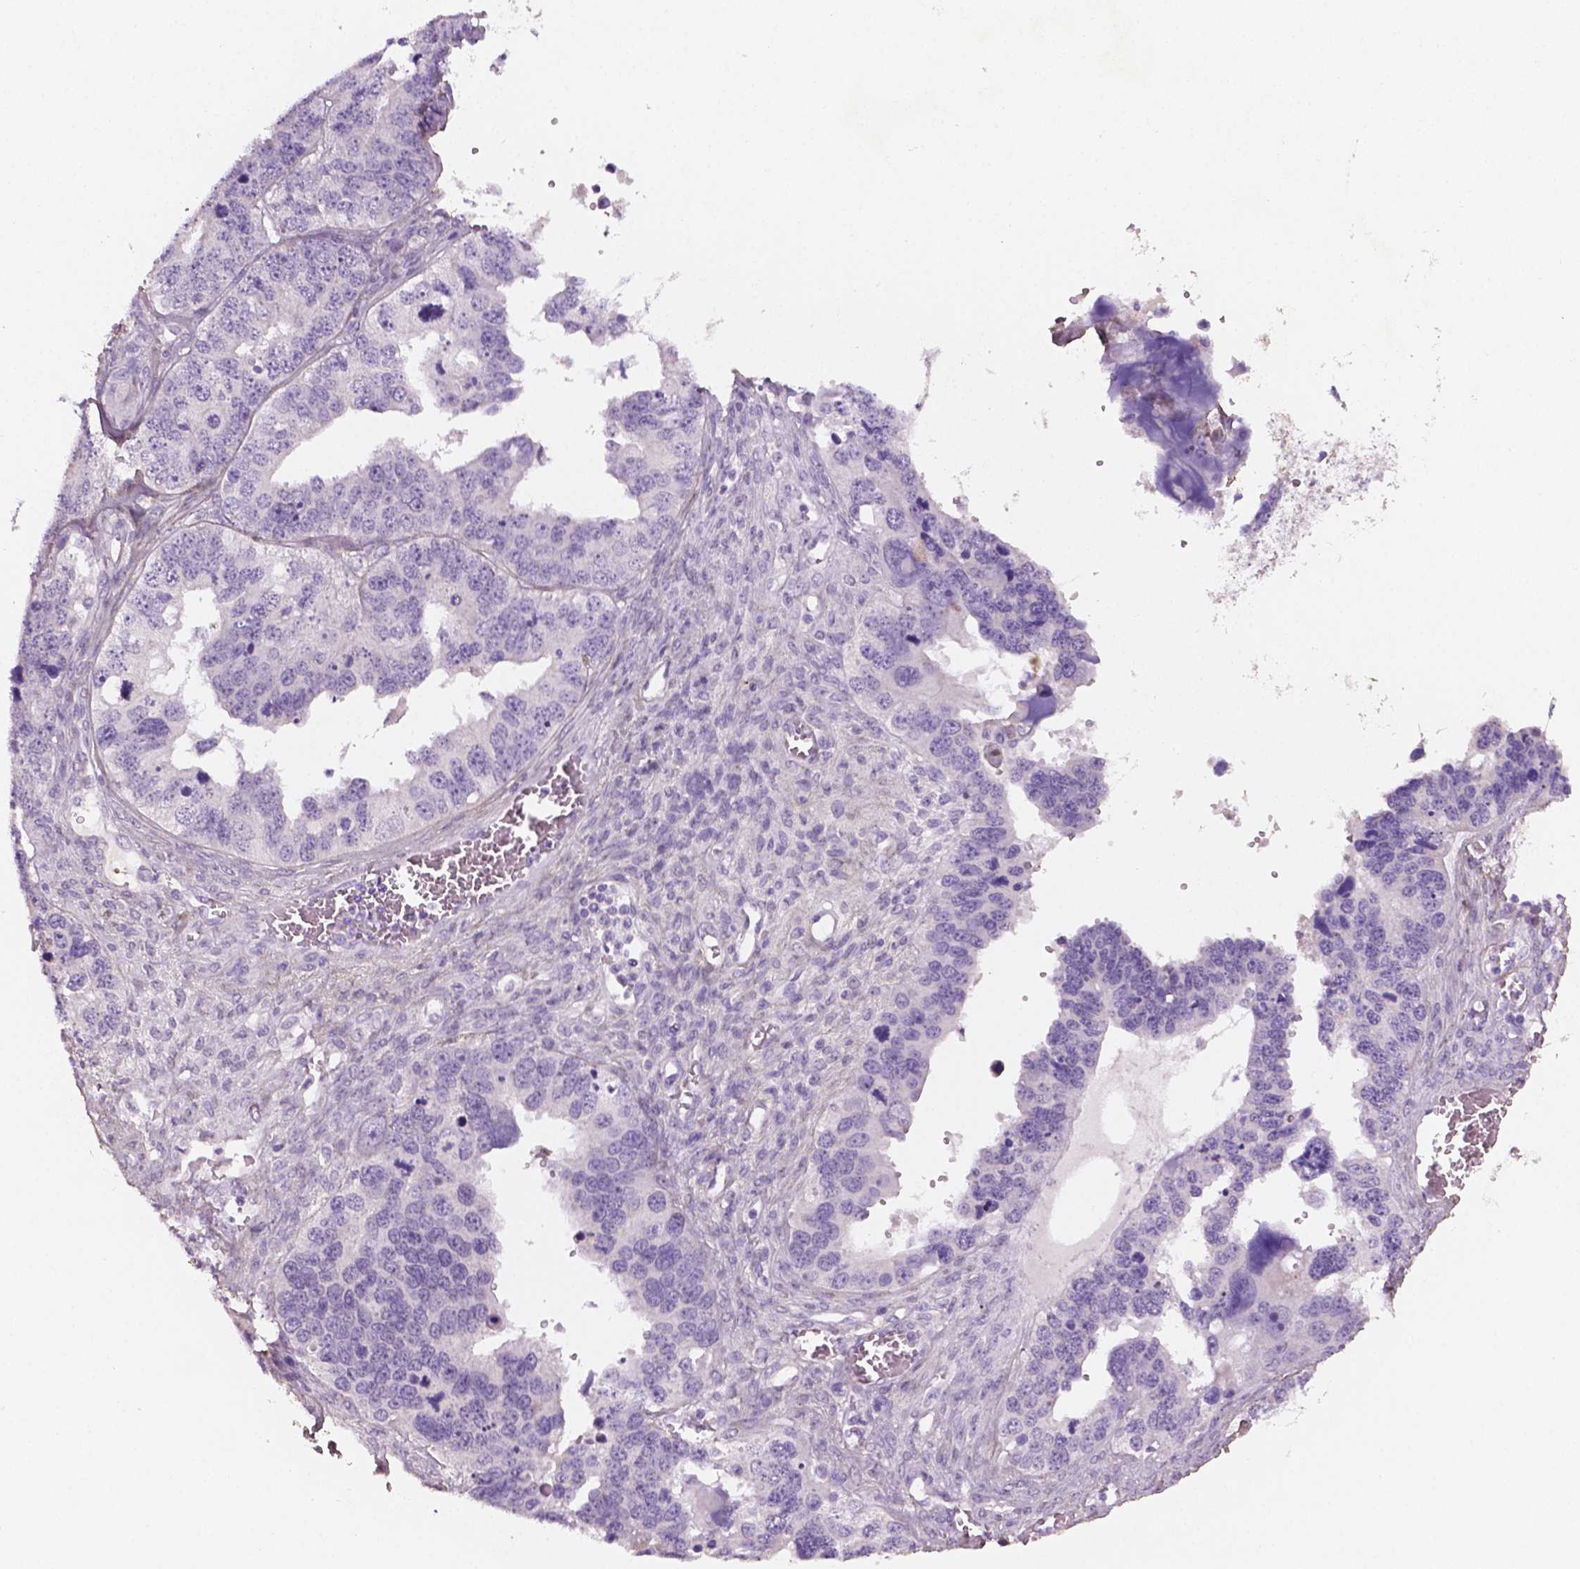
{"staining": {"intensity": "negative", "quantity": "none", "location": "none"}, "tissue": "ovarian cancer", "cell_type": "Tumor cells", "image_type": "cancer", "snomed": [{"axis": "morphology", "description": "Cystadenocarcinoma, serous, NOS"}, {"axis": "topography", "description": "Ovary"}], "caption": "Immunohistochemical staining of human ovarian cancer demonstrates no significant expression in tumor cells. The staining was performed using DAB to visualize the protein expression in brown, while the nuclei were stained in blue with hematoxylin (Magnification: 20x).", "gene": "DLG2", "patient": {"sex": "female", "age": 76}}